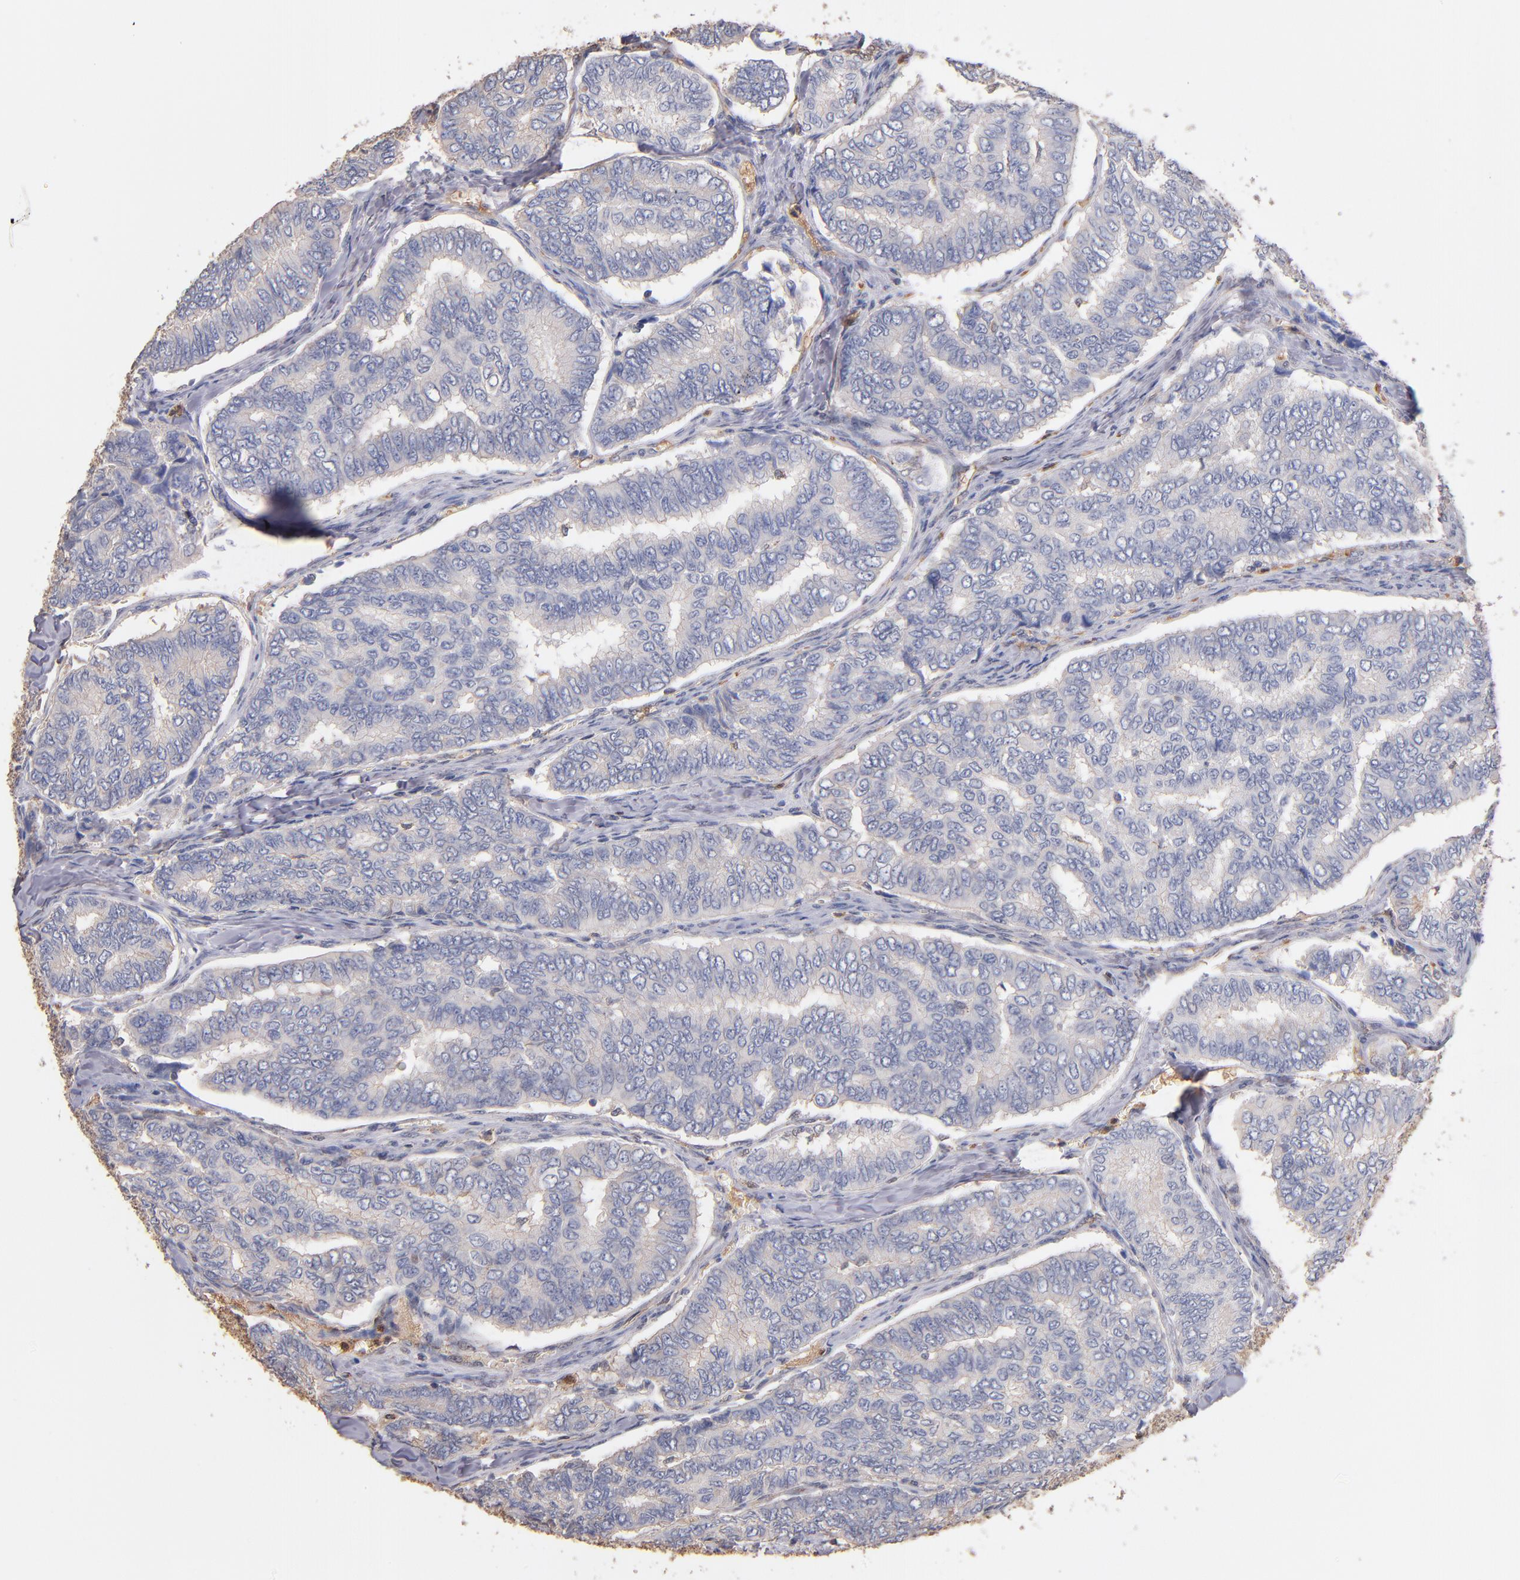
{"staining": {"intensity": "negative", "quantity": "none", "location": "none"}, "tissue": "thyroid cancer", "cell_type": "Tumor cells", "image_type": "cancer", "snomed": [{"axis": "morphology", "description": "Papillary adenocarcinoma, NOS"}, {"axis": "topography", "description": "Thyroid gland"}], "caption": "Immunohistochemistry (IHC) histopathology image of neoplastic tissue: papillary adenocarcinoma (thyroid) stained with DAB (3,3'-diaminobenzidine) reveals no significant protein positivity in tumor cells.", "gene": "RO60", "patient": {"sex": "female", "age": 35}}